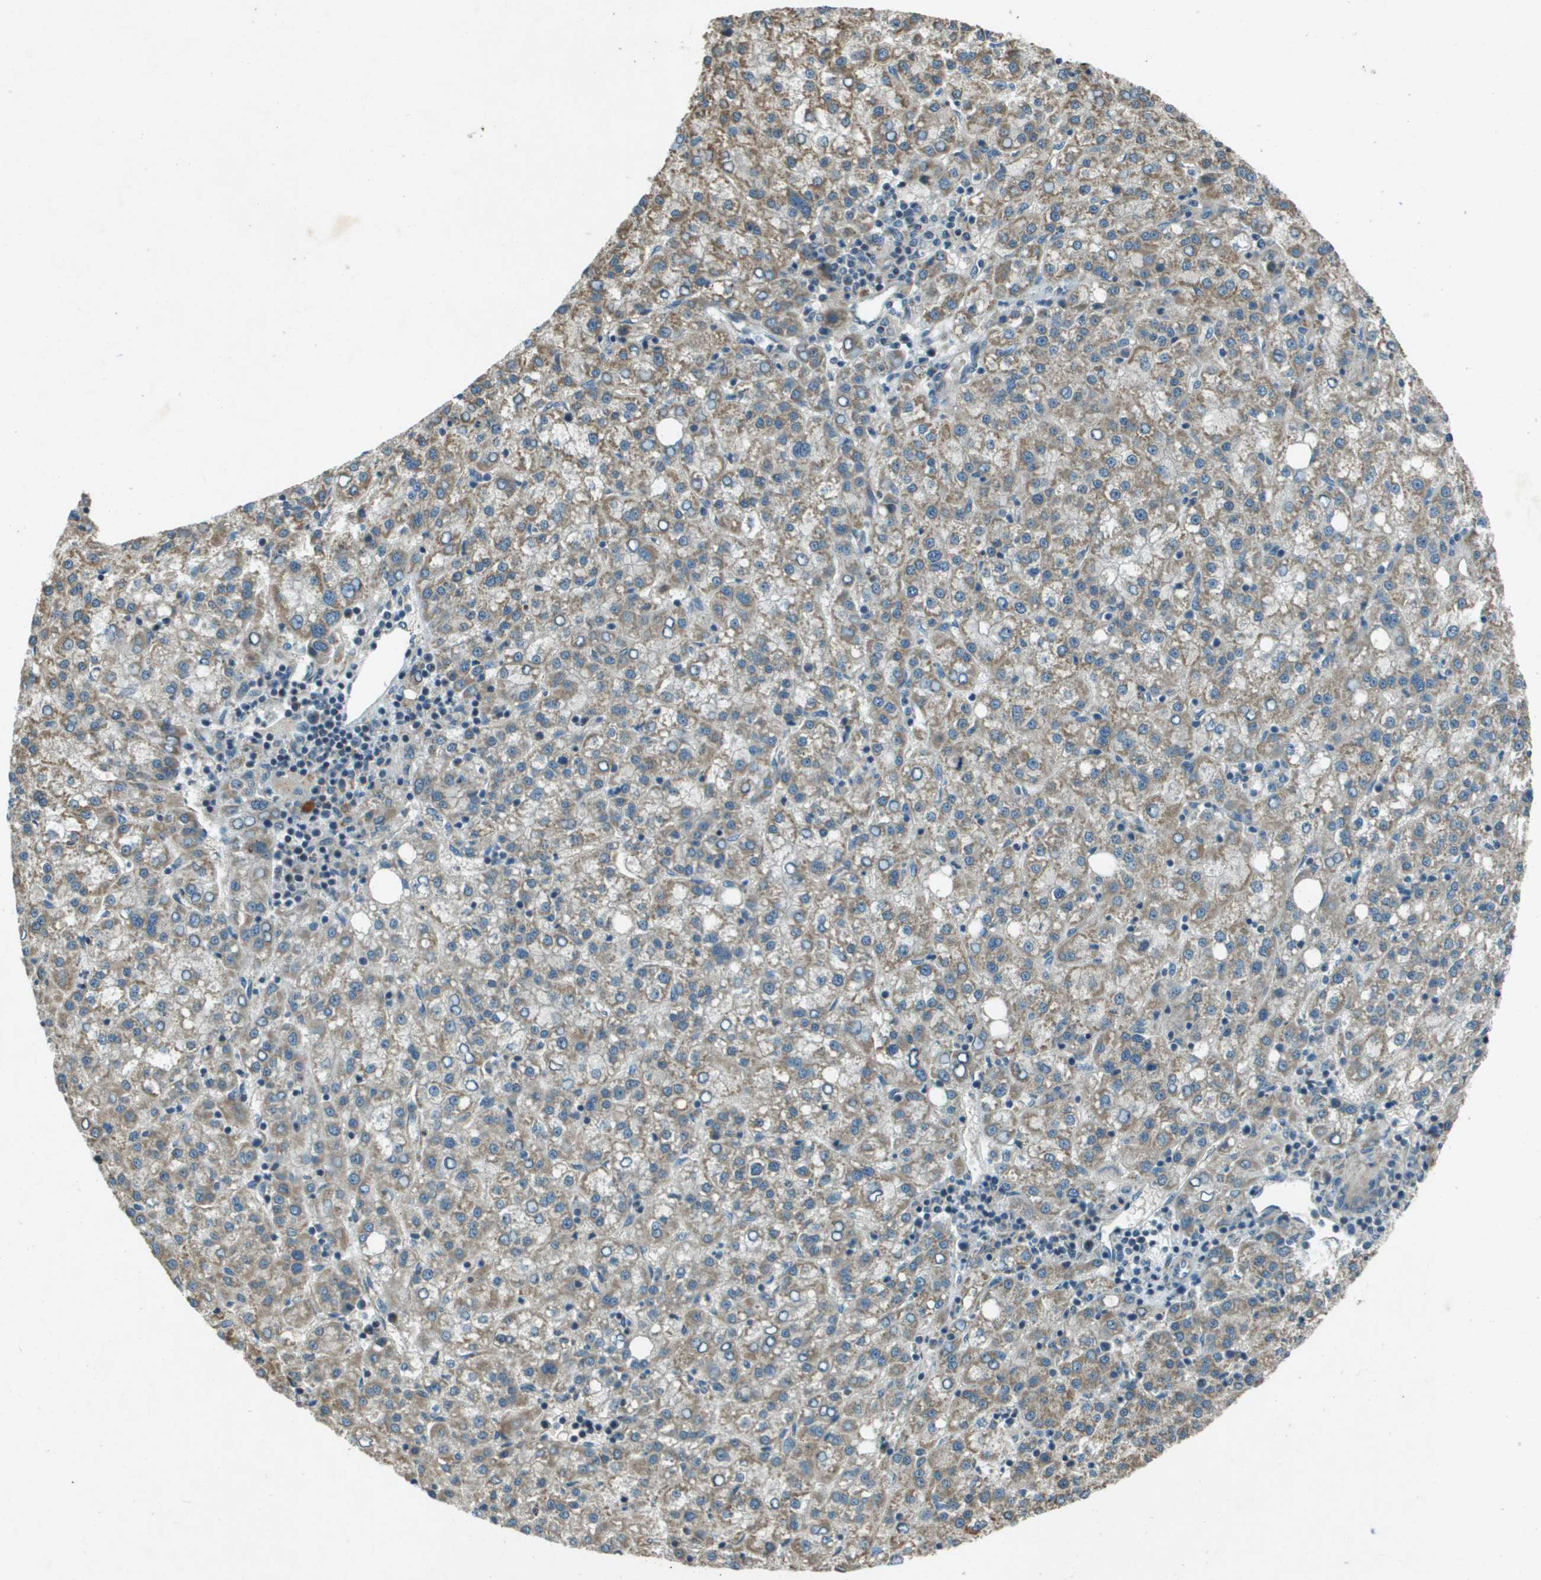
{"staining": {"intensity": "moderate", "quantity": ">75%", "location": "cytoplasmic/membranous"}, "tissue": "liver cancer", "cell_type": "Tumor cells", "image_type": "cancer", "snomed": [{"axis": "morphology", "description": "Carcinoma, Hepatocellular, NOS"}, {"axis": "topography", "description": "Liver"}], "caption": "This image demonstrates immunohistochemistry staining of human liver hepatocellular carcinoma, with medium moderate cytoplasmic/membranous staining in approximately >75% of tumor cells.", "gene": "MIGA1", "patient": {"sex": "female", "age": 58}}